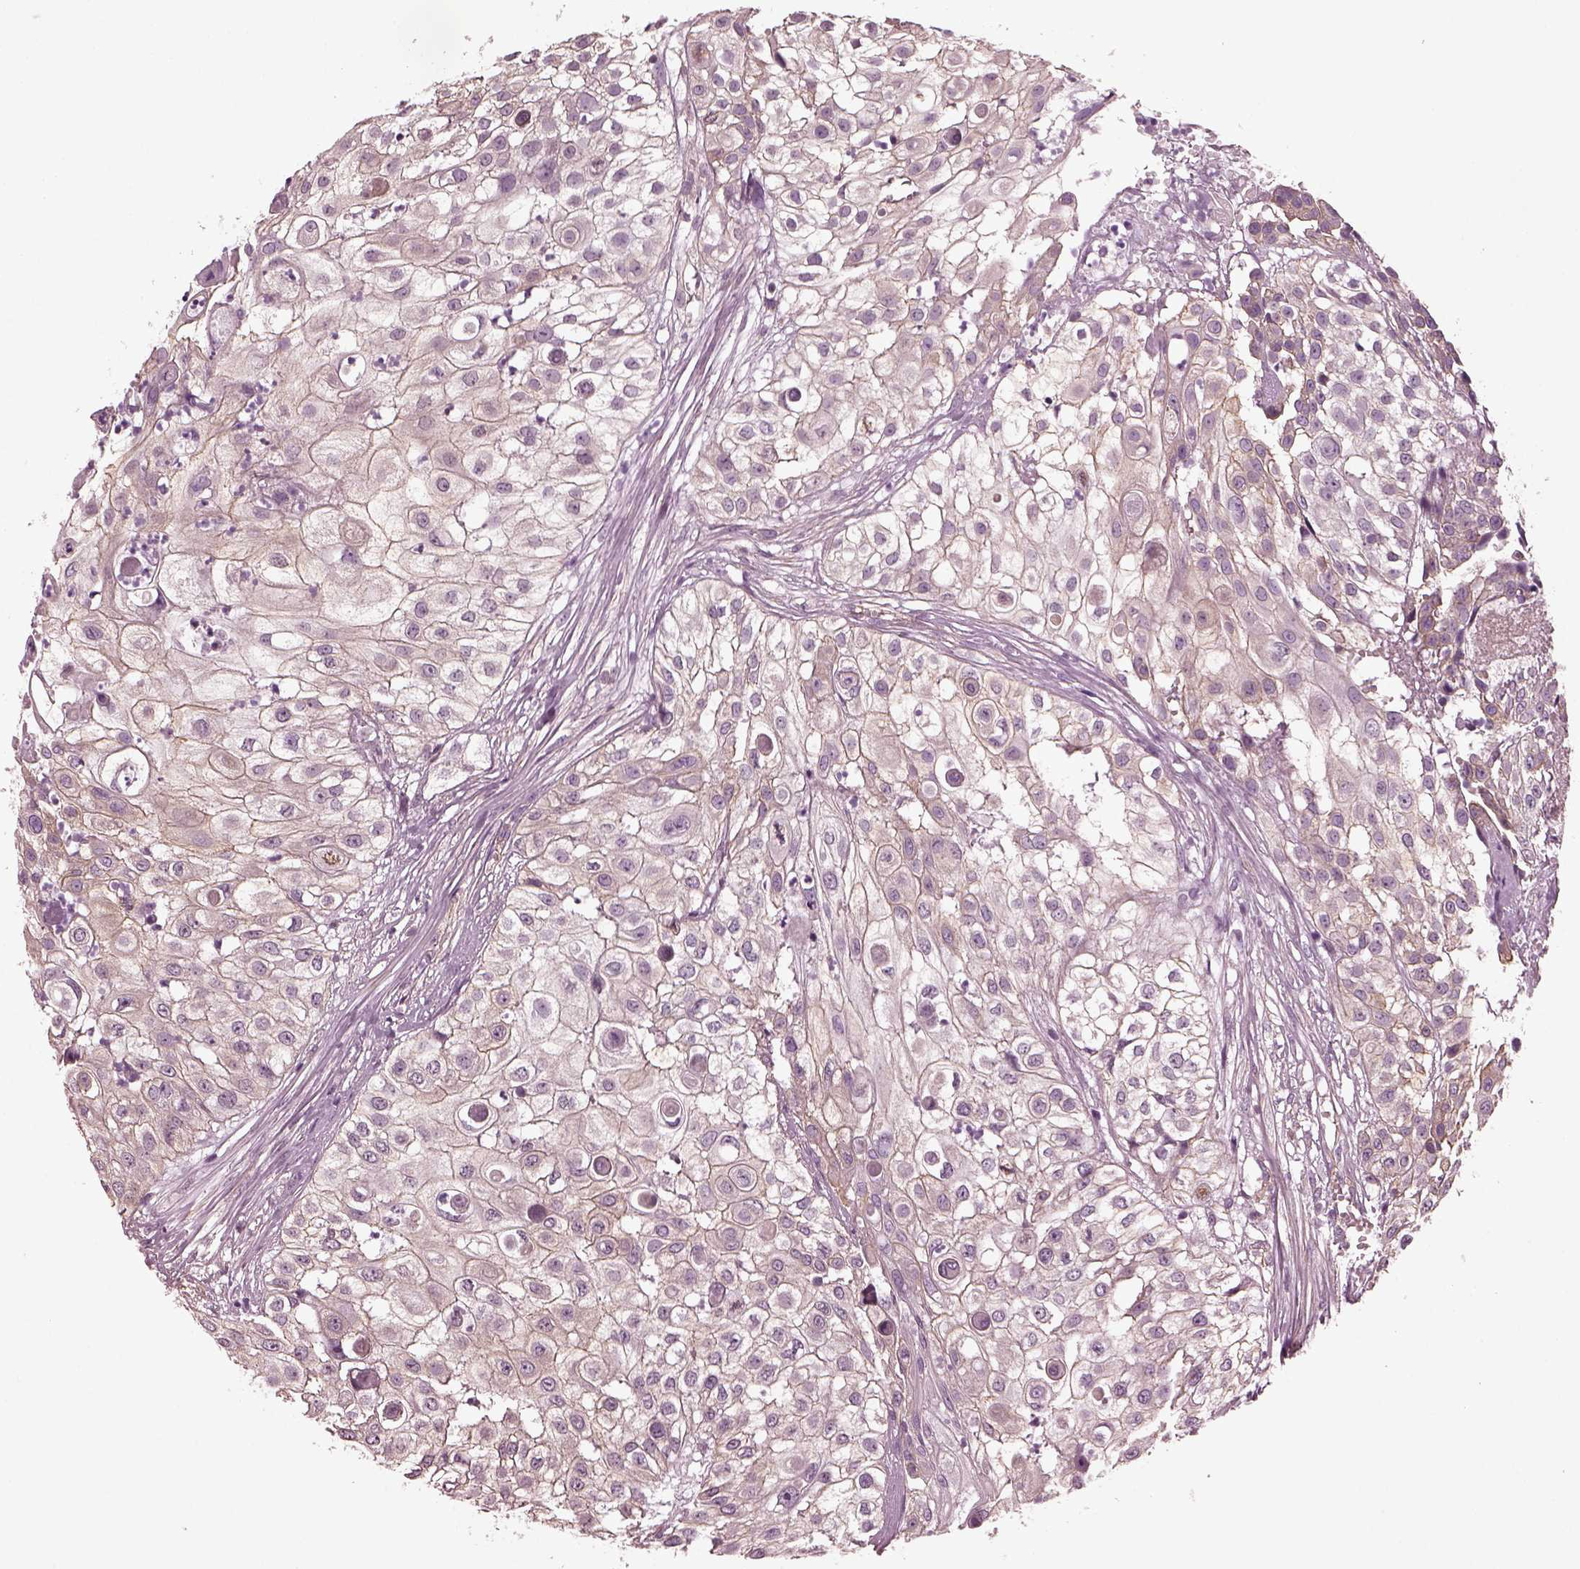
{"staining": {"intensity": "weak", "quantity": "25%-75%", "location": "cytoplasmic/membranous"}, "tissue": "urothelial cancer", "cell_type": "Tumor cells", "image_type": "cancer", "snomed": [{"axis": "morphology", "description": "Urothelial carcinoma, High grade"}, {"axis": "topography", "description": "Urinary bladder"}], "caption": "The immunohistochemical stain labels weak cytoplasmic/membranous staining in tumor cells of high-grade urothelial carcinoma tissue. (DAB IHC with brightfield microscopy, high magnification).", "gene": "ODAD1", "patient": {"sex": "female", "age": 79}}